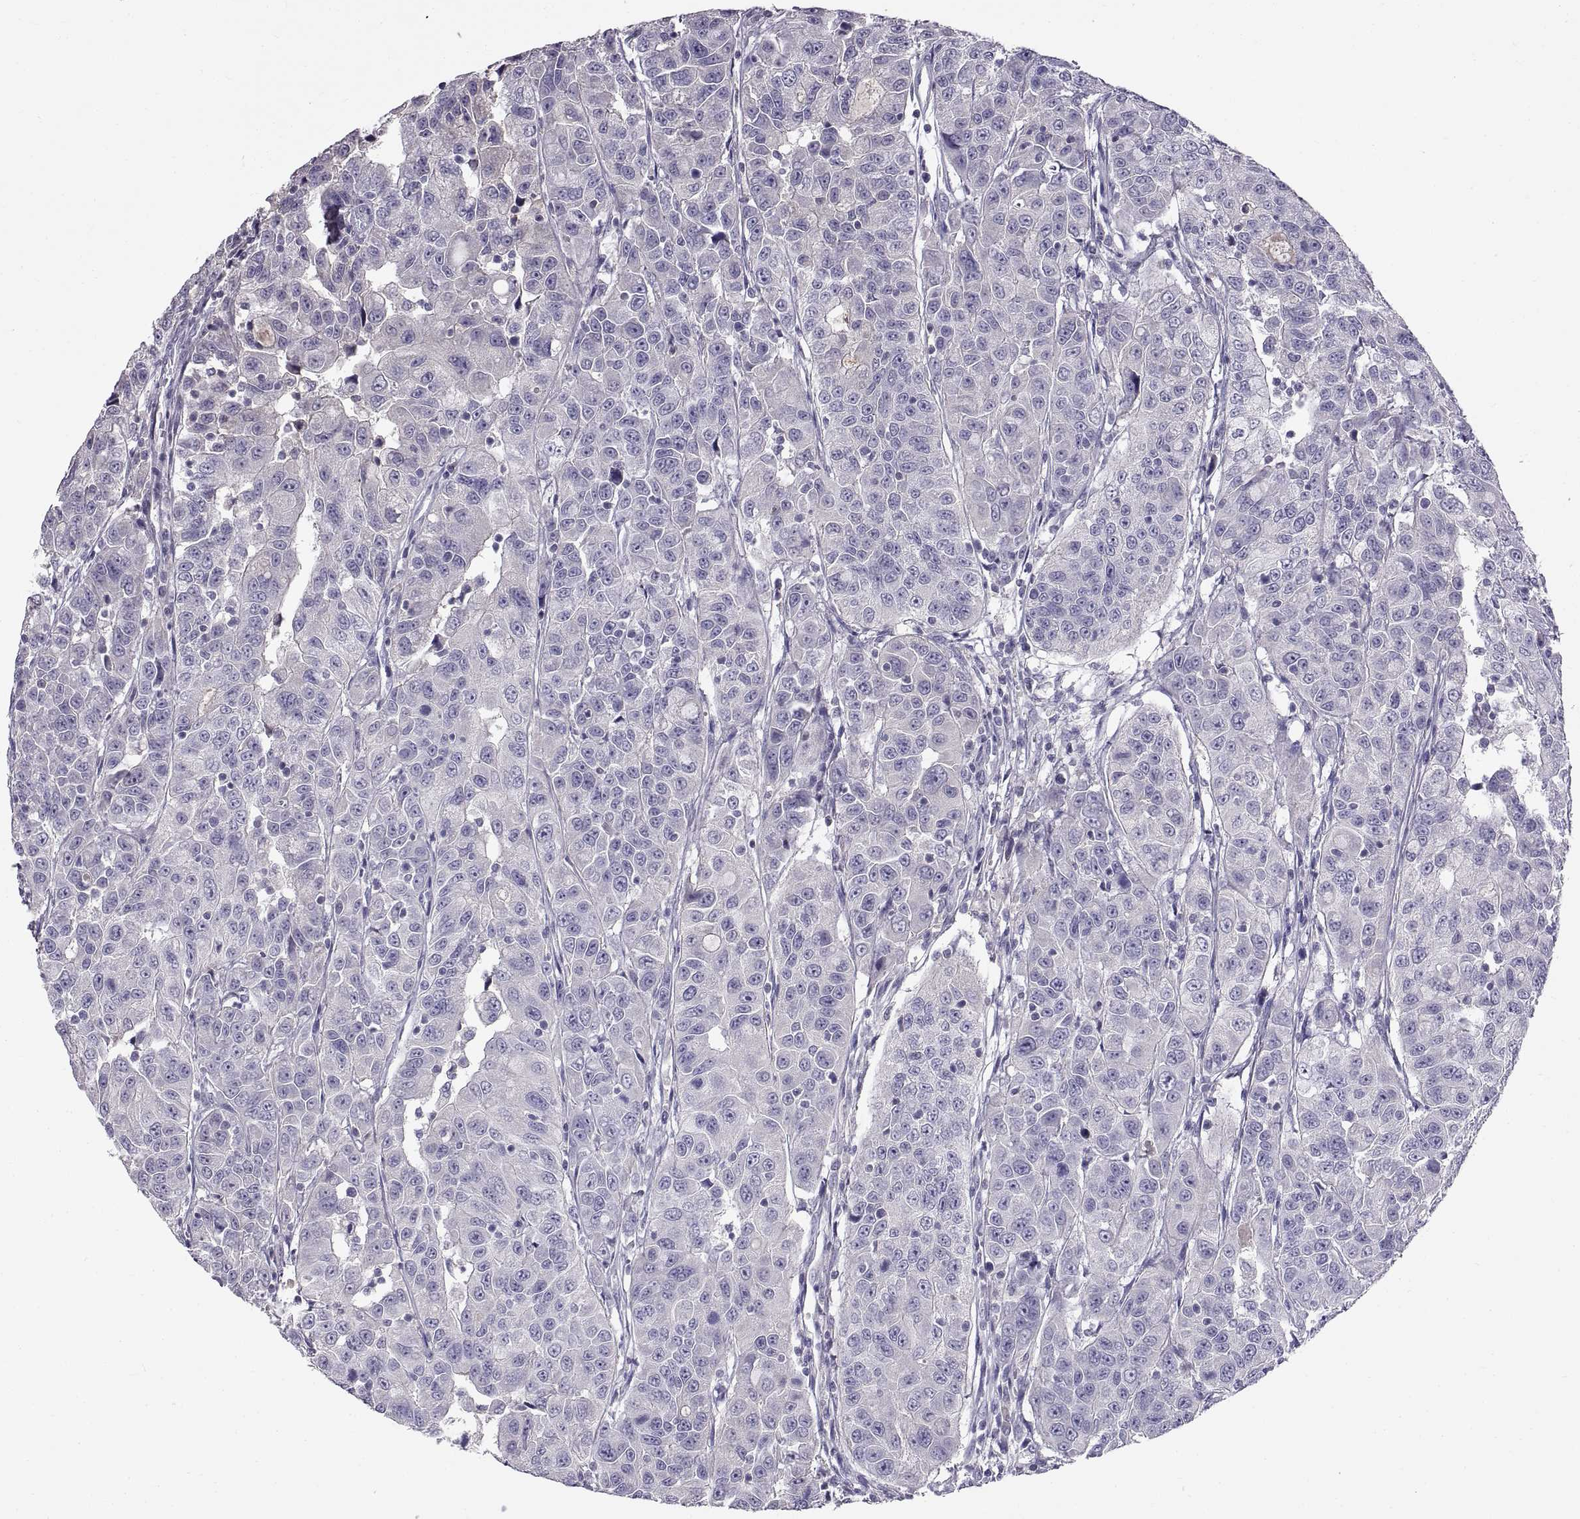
{"staining": {"intensity": "negative", "quantity": "none", "location": "none"}, "tissue": "urothelial cancer", "cell_type": "Tumor cells", "image_type": "cancer", "snomed": [{"axis": "morphology", "description": "Urothelial carcinoma, NOS"}, {"axis": "morphology", "description": "Urothelial carcinoma, High grade"}, {"axis": "topography", "description": "Urinary bladder"}], "caption": "DAB (3,3'-diaminobenzidine) immunohistochemical staining of human transitional cell carcinoma shows no significant positivity in tumor cells.", "gene": "ADAM32", "patient": {"sex": "female", "age": 73}}